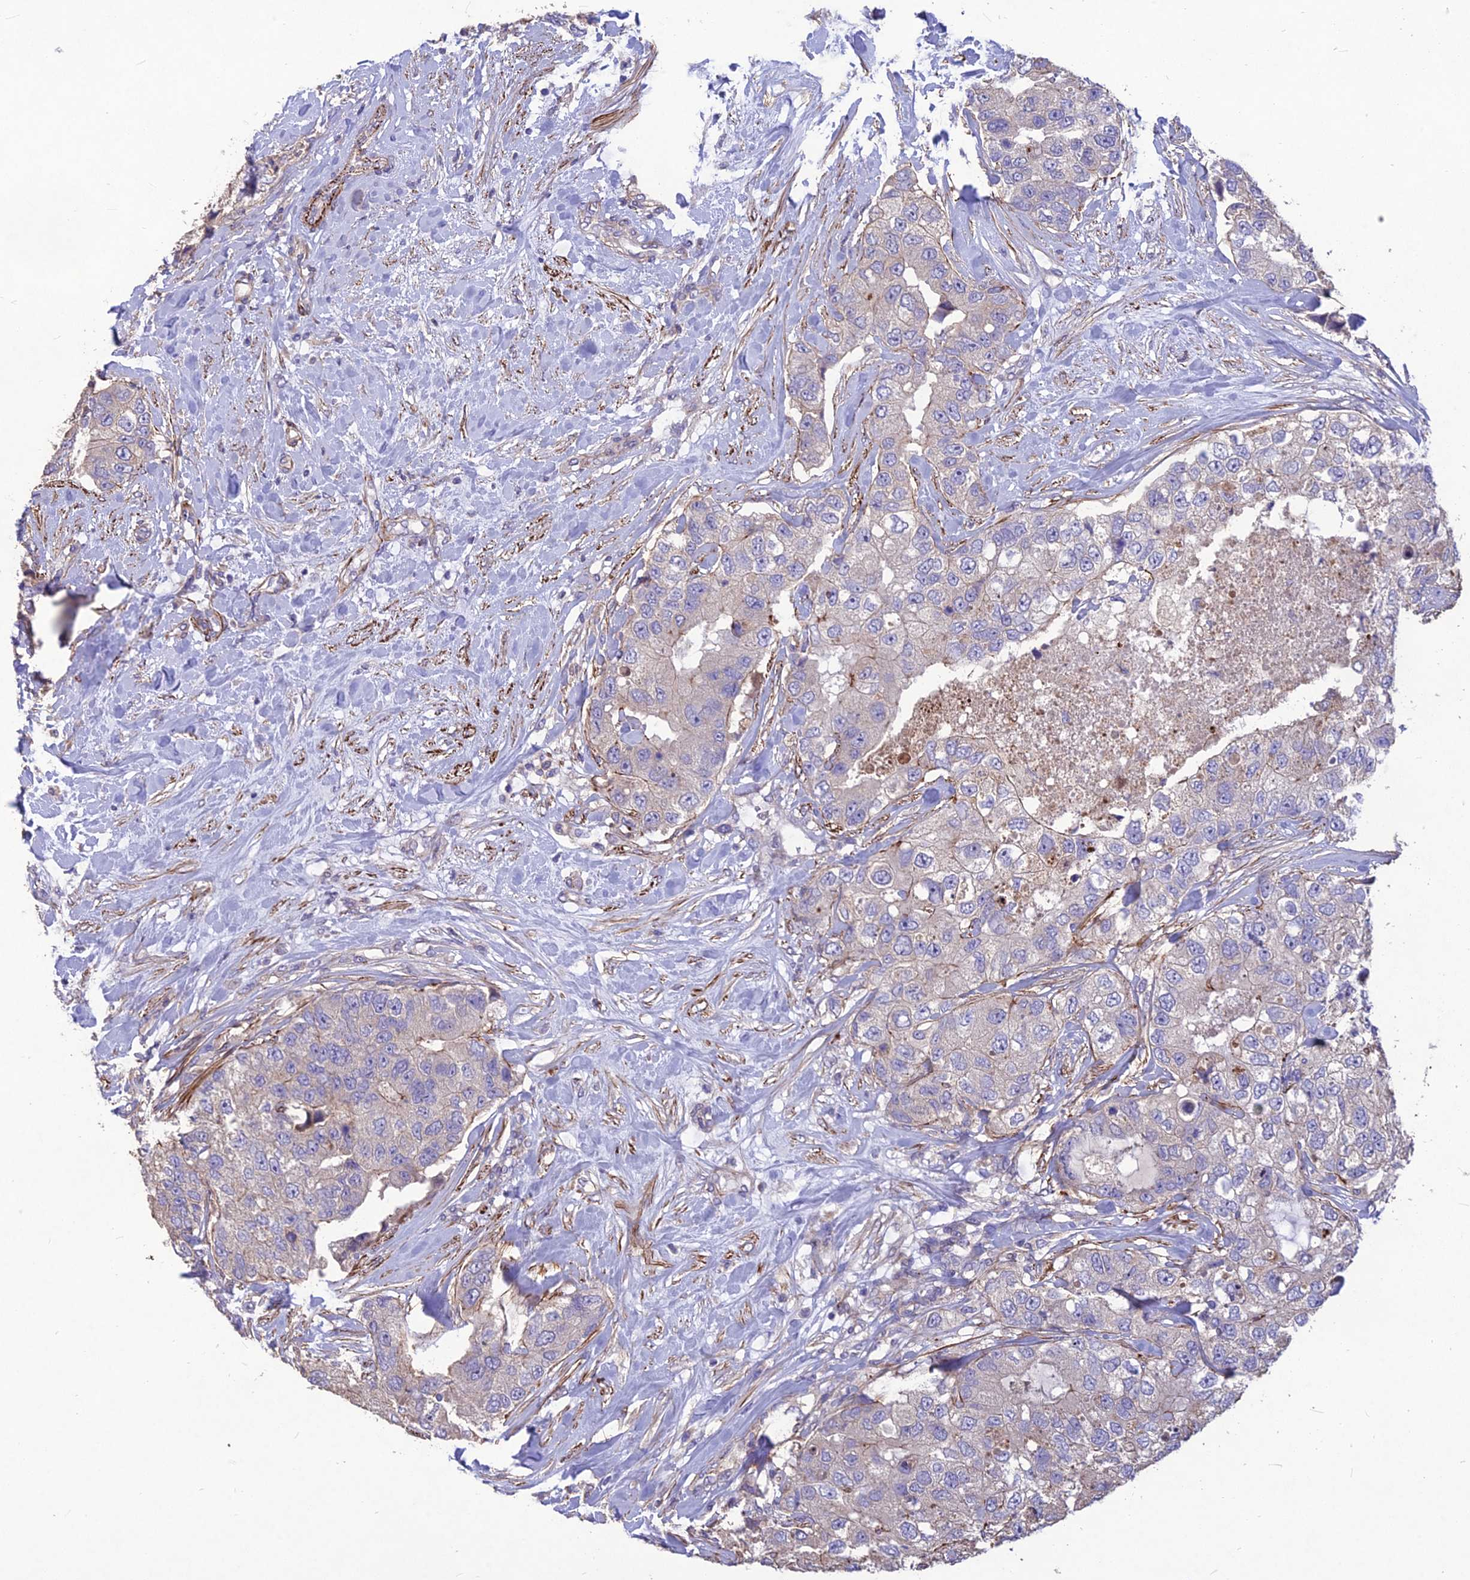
{"staining": {"intensity": "negative", "quantity": "none", "location": "none"}, "tissue": "breast cancer", "cell_type": "Tumor cells", "image_type": "cancer", "snomed": [{"axis": "morphology", "description": "Duct carcinoma"}, {"axis": "topography", "description": "Breast"}], "caption": "Human invasive ductal carcinoma (breast) stained for a protein using immunohistochemistry (IHC) exhibits no staining in tumor cells.", "gene": "CLUH", "patient": {"sex": "female", "age": 62}}